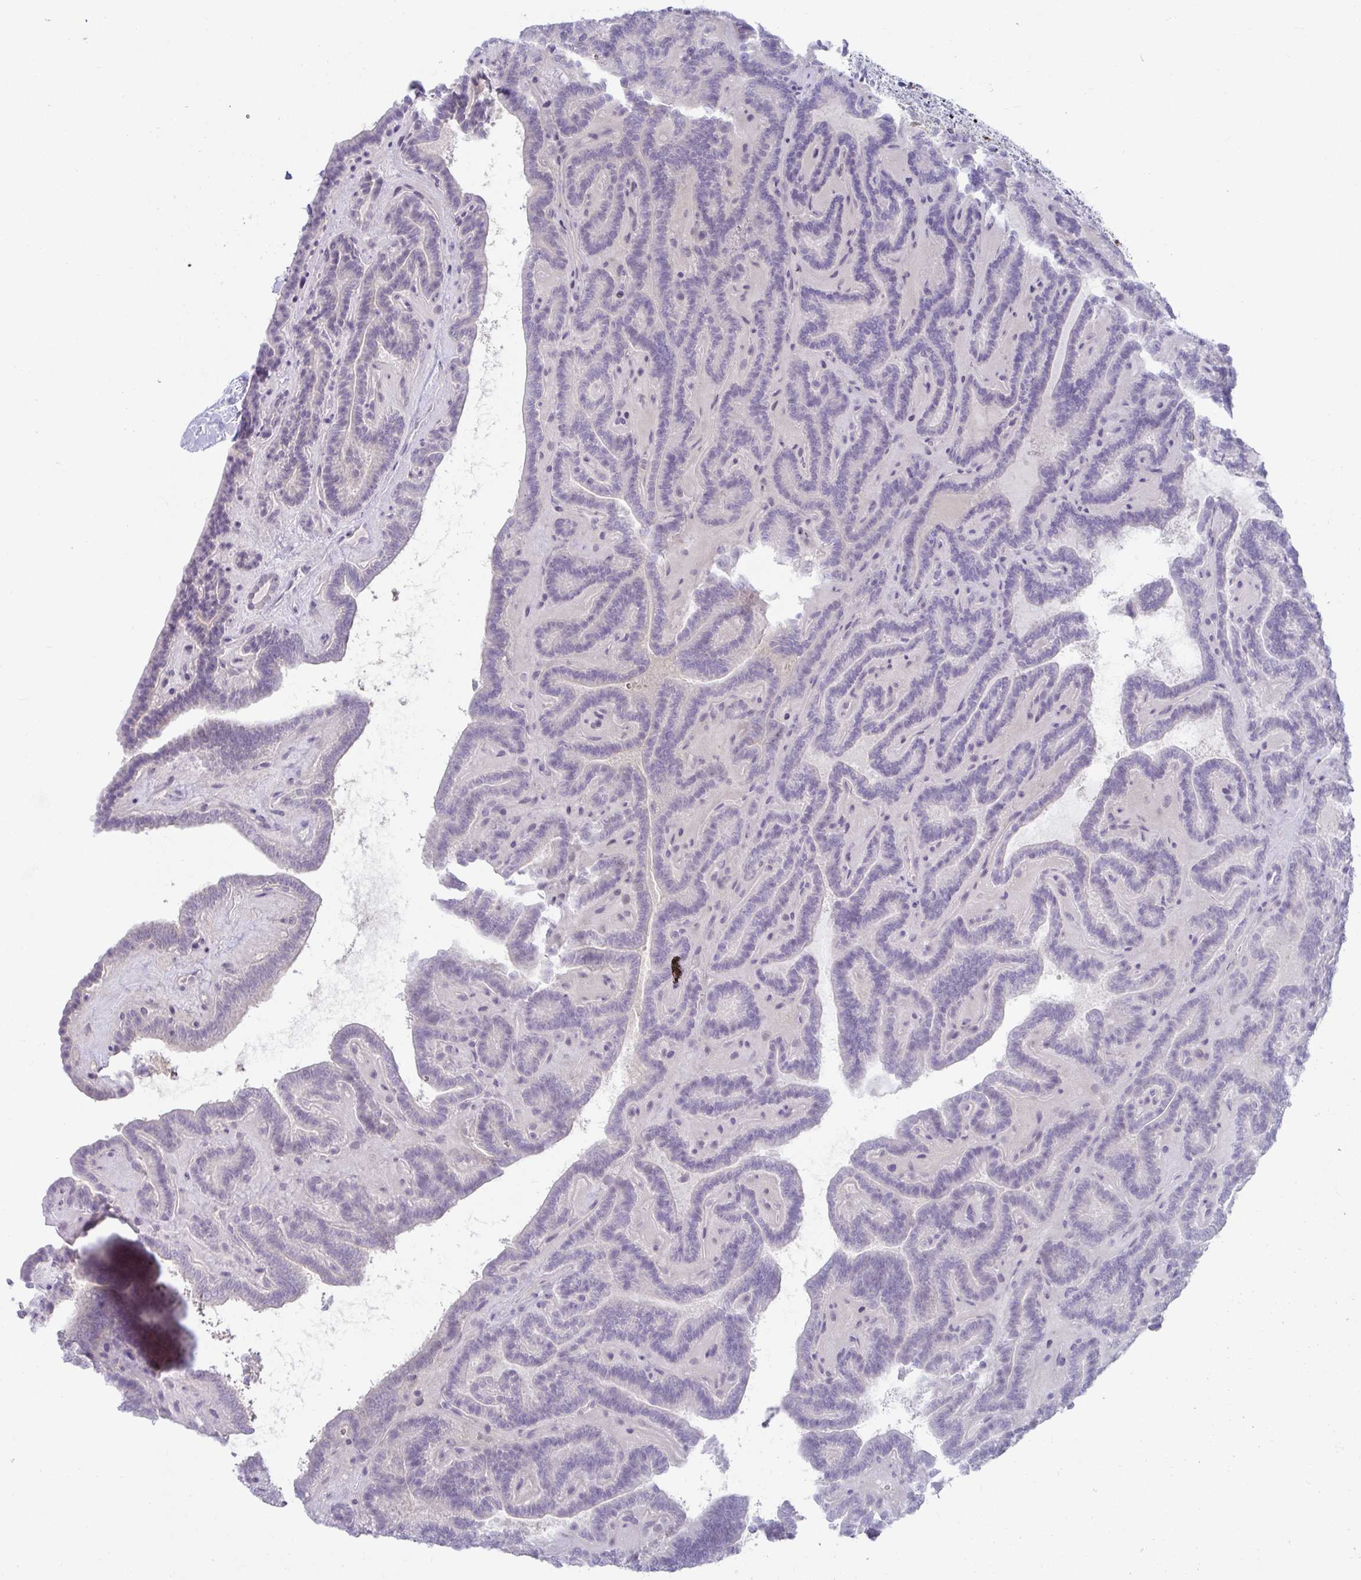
{"staining": {"intensity": "negative", "quantity": "none", "location": "none"}, "tissue": "thyroid cancer", "cell_type": "Tumor cells", "image_type": "cancer", "snomed": [{"axis": "morphology", "description": "Papillary adenocarcinoma, NOS"}, {"axis": "topography", "description": "Thyroid gland"}], "caption": "Tumor cells show no significant protein positivity in thyroid papillary adenocarcinoma.", "gene": "NPY", "patient": {"sex": "female", "age": 21}}